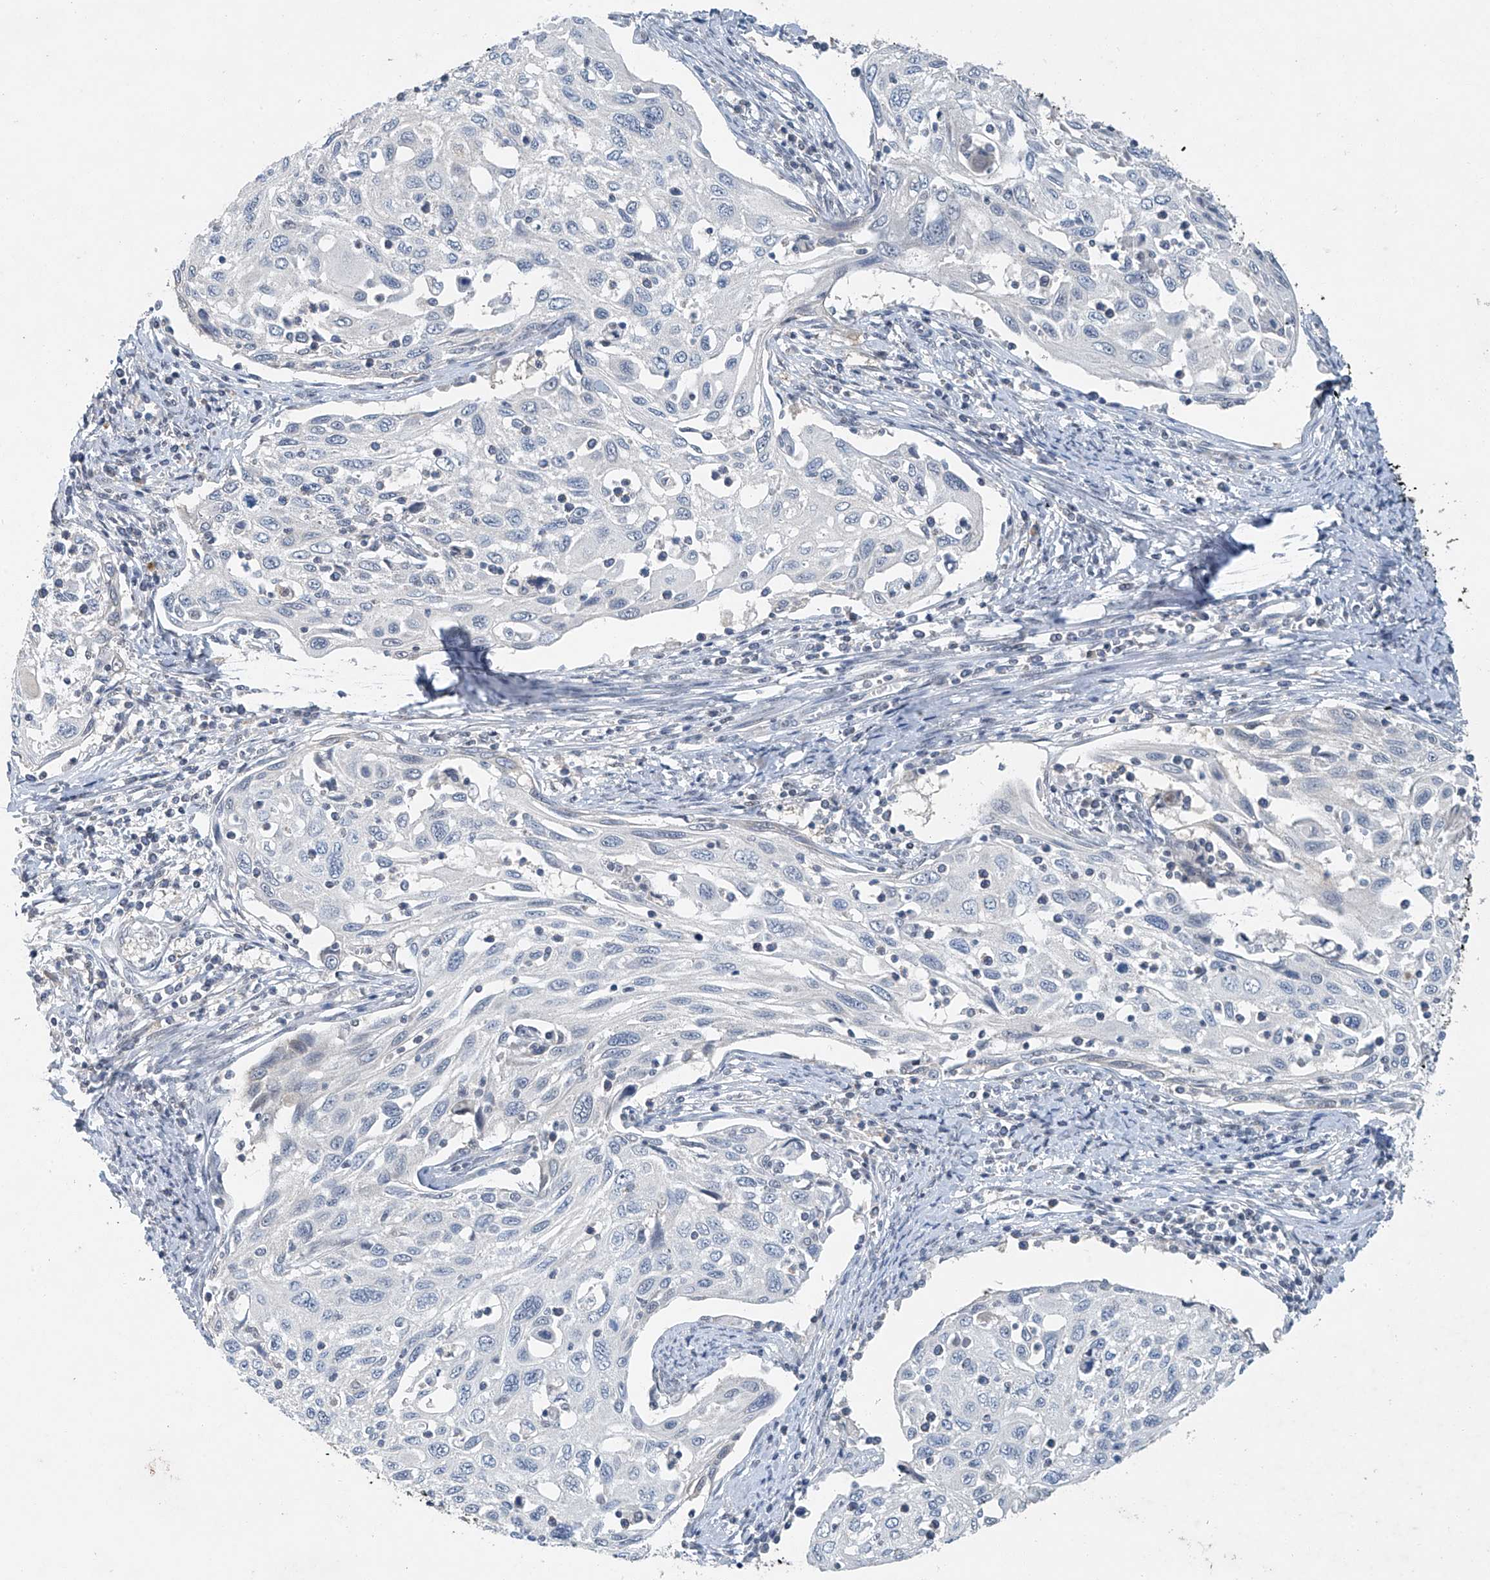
{"staining": {"intensity": "negative", "quantity": "none", "location": "none"}, "tissue": "cervical cancer", "cell_type": "Tumor cells", "image_type": "cancer", "snomed": [{"axis": "morphology", "description": "Squamous cell carcinoma, NOS"}, {"axis": "topography", "description": "Cervix"}], "caption": "Immunohistochemistry photomicrograph of neoplastic tissue: human cervical squamous cell carcinoma stained with DAB (3,3'-diaminobenzidine) demonstrates no significant protein staining in tumor cells.", "gene": "TAF8", "patient": {"sex": "female", "age": 70}}